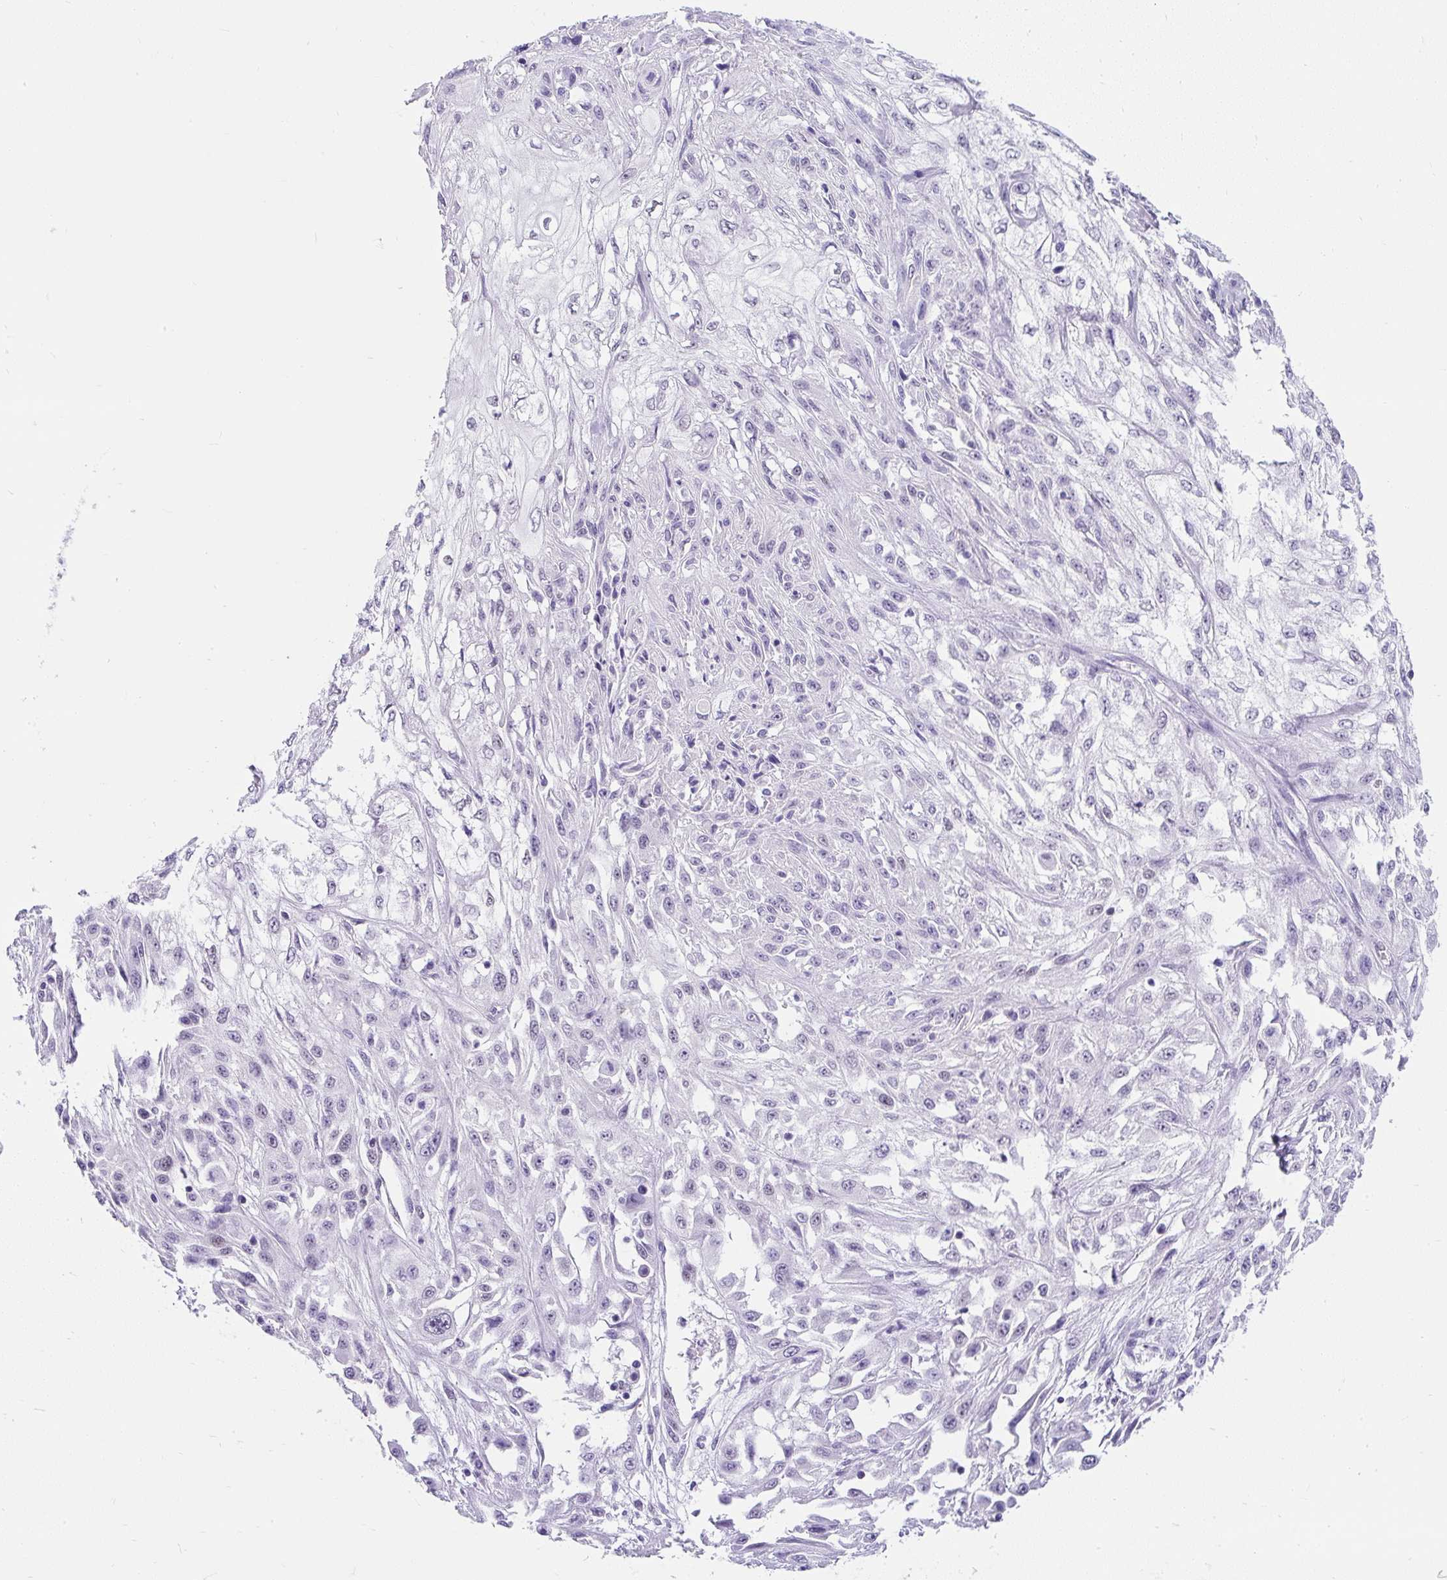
{"staining": {"intensity": "negative", "quantity": "none", "location": "none"}, "tissue": "skin cancer", "cell_type": "Tumor cells", "image_type": "cancer", "snomed": [{"axis": "morphology", "description": "Squamous cell carcinoma, NOS"}, {"axis": "morphology", "description": "Squamous cell carcinoma, metastatic, NOS"}, {"axis": "topography", "description": "Skin"}, {"axis": "topography", "description": "Lymph node"}], "caption": "The image demonstrates no staining of tumor cells in skin cancer. (IHC, brightfield microscopy, high magnification).", "gene": "PLCXD2", "patient": {"sex": "male", "age": 75}}